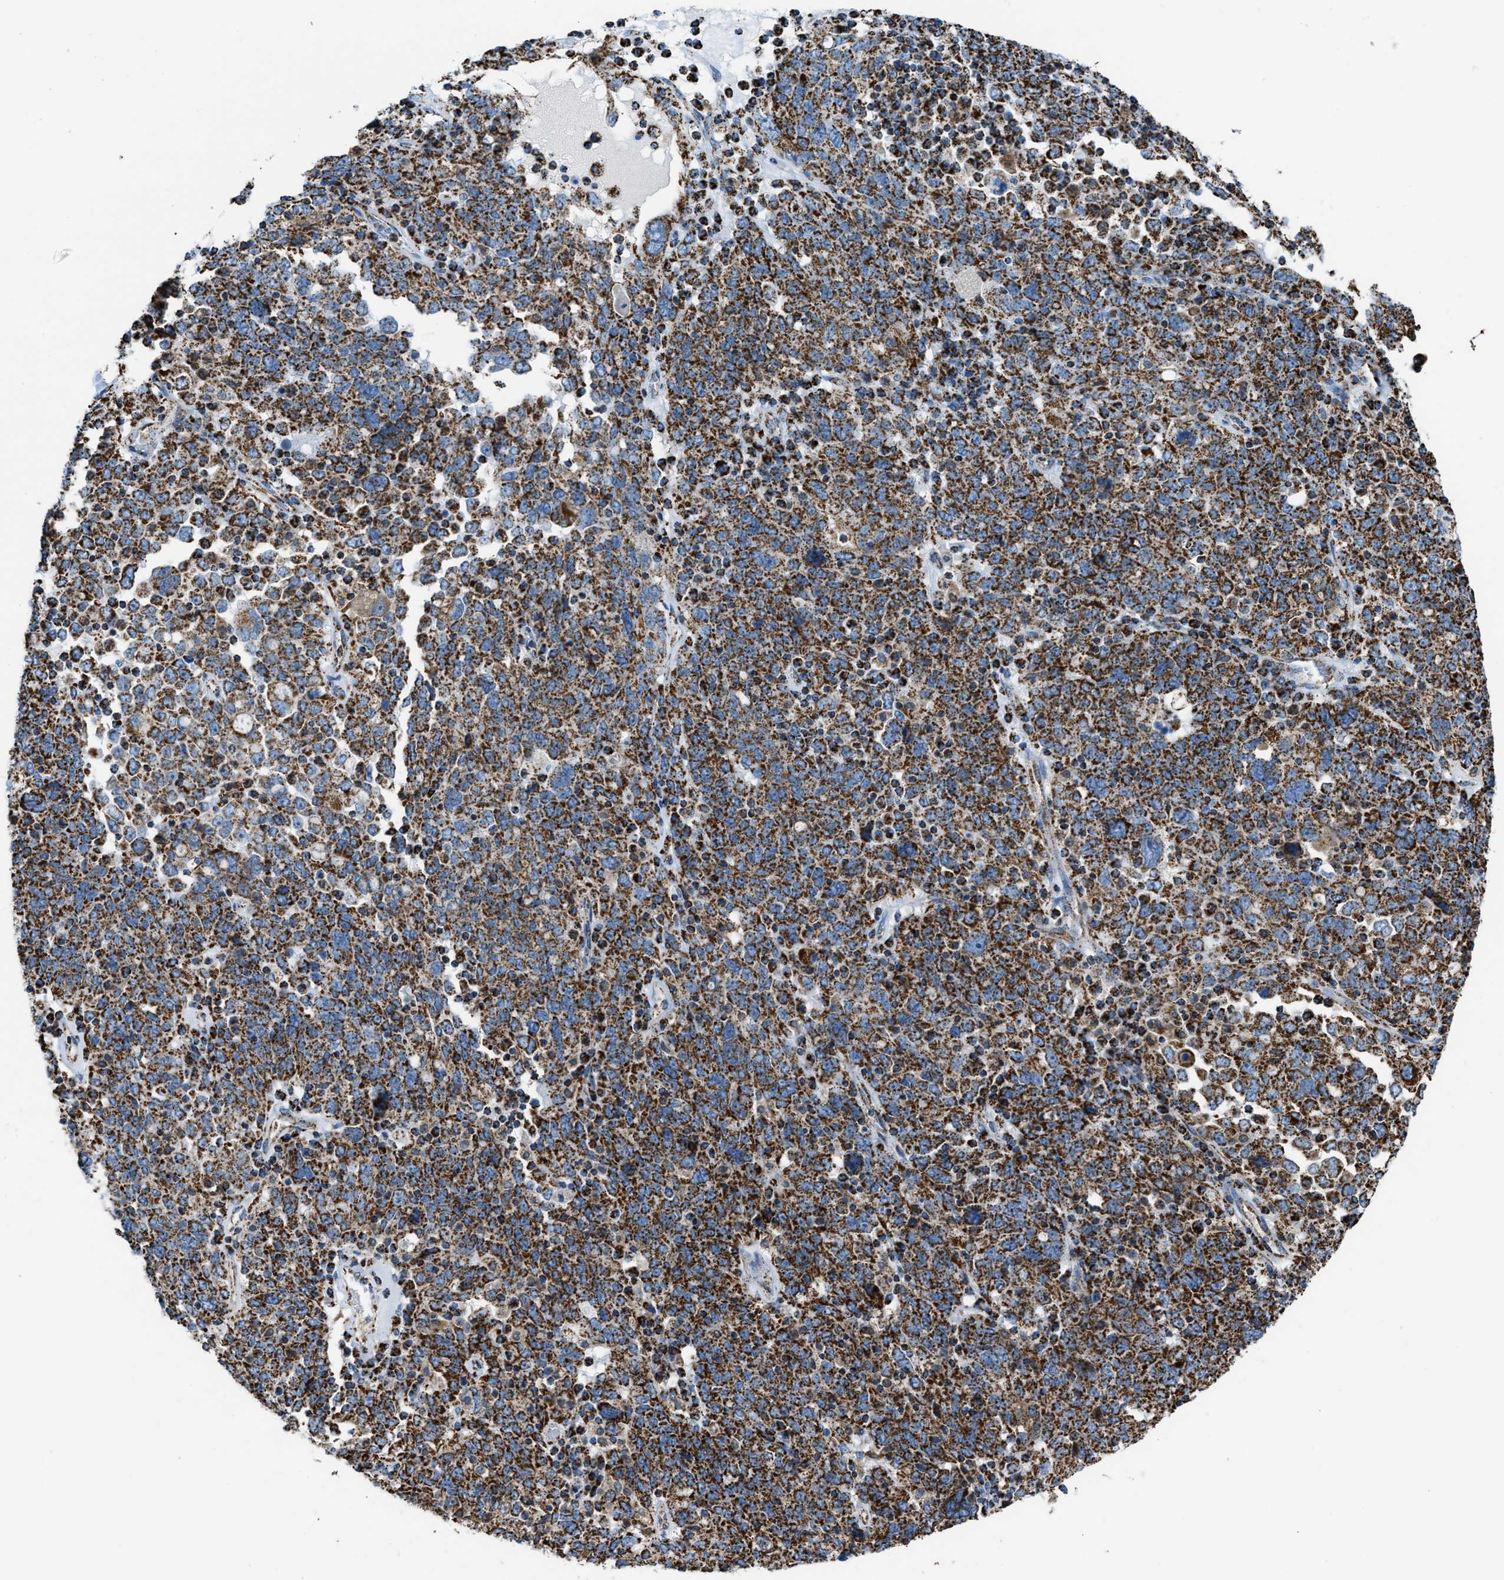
{"staining": {"intensity": "strong", "quantity": ">75%", "location": "cytoplasmic/membranous"}, "tissue": "ovarian cancer", "cell_type": "Tumor cells", "image_type": "cancer", "snomed": [{"axis": "morphology", "description": "Carcinoma, endometroid"}, {"axis": "topography", "description": "Ovary"}], "caption": "Ovarian endometroid carcinoma stained for a protein (brown) reveals strong cytoplasmic/membranous positive expression in about >75% of tumor cells.", "gene": "ETFB", "patient": {"sex": "female", "age": 62}}